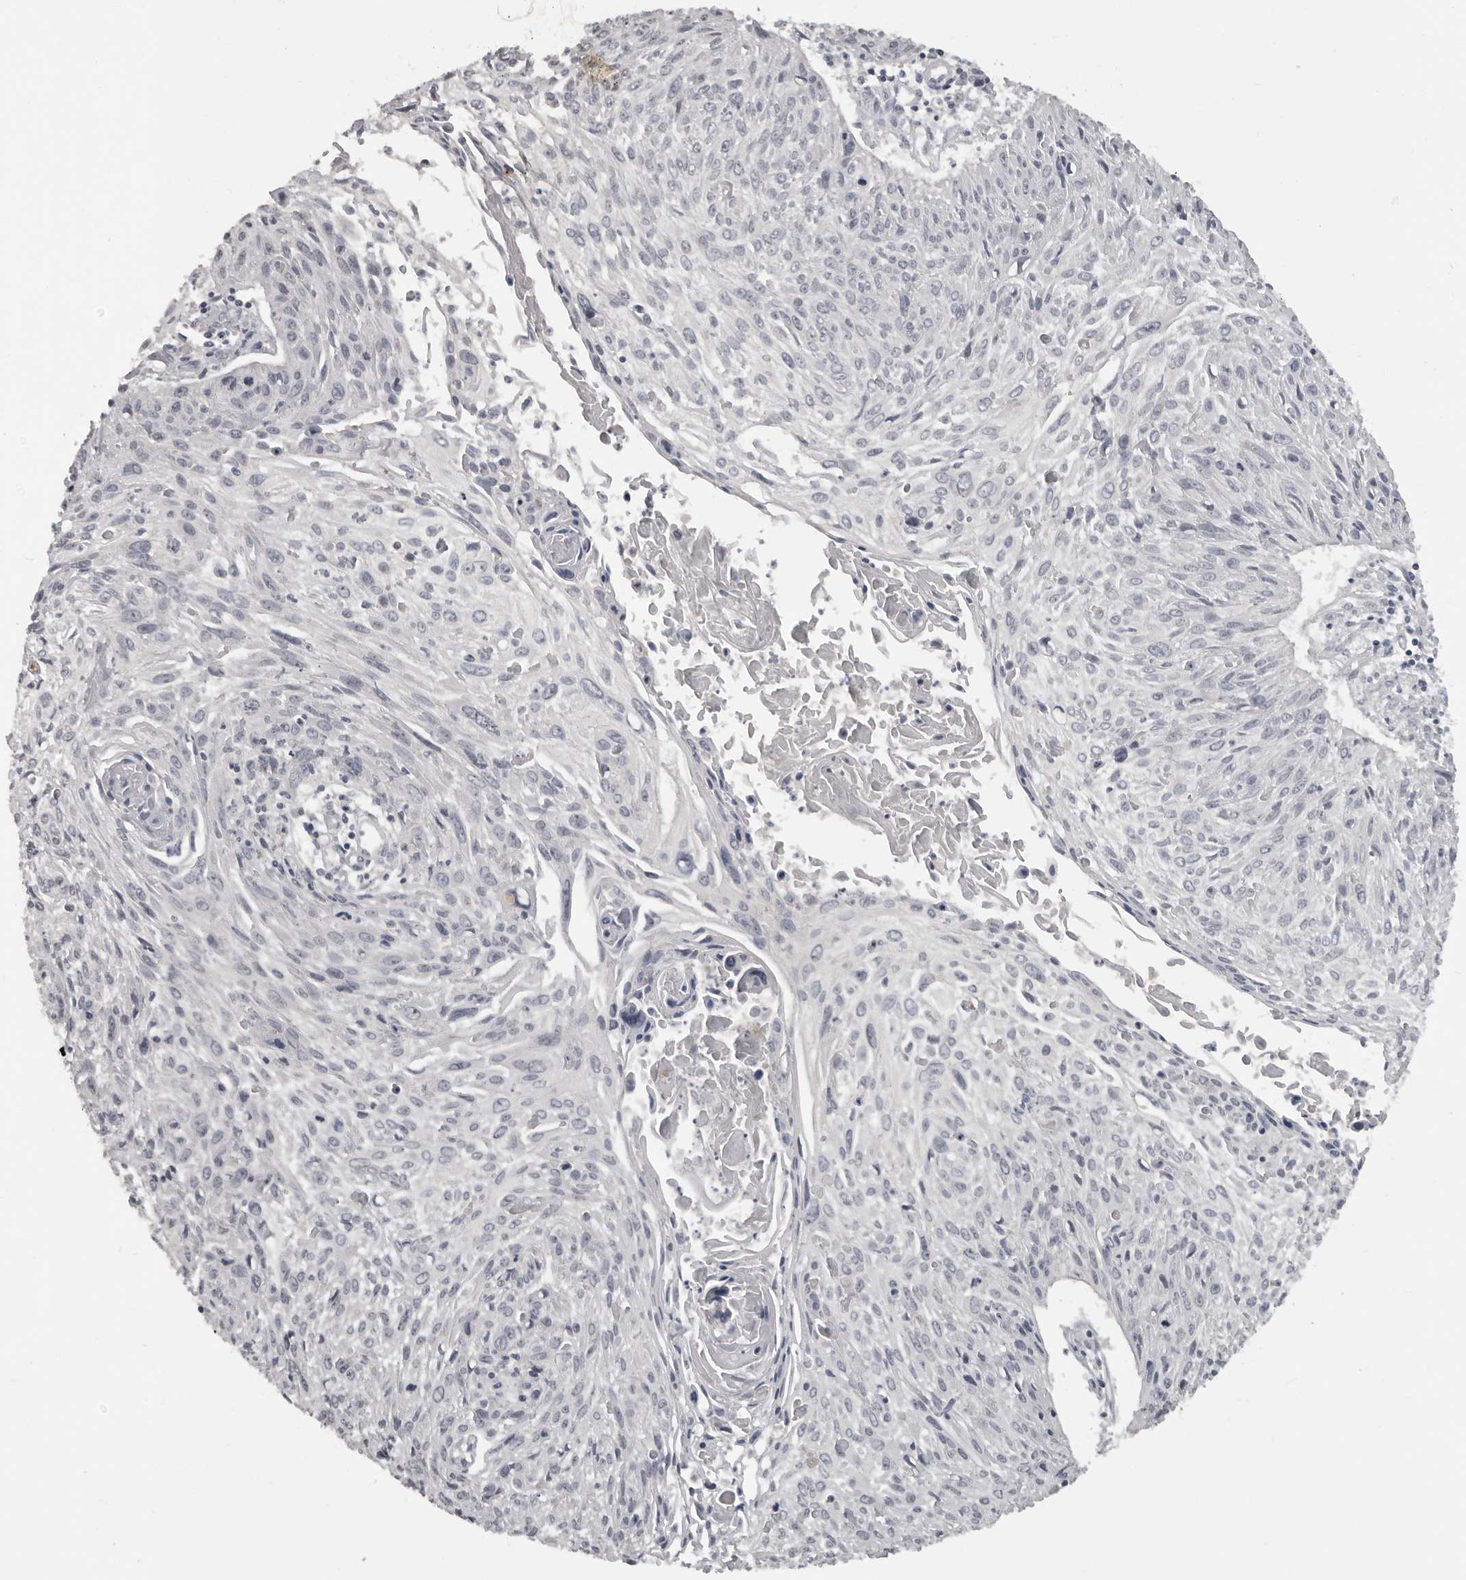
{"staining": {"intensity": "negative", "quantity": "none", "location": "none"}, "tissue": "cervical cancer", "cell_type": "Tumor cells", "image_type": "cancer", "snomed": [{"axis": "morphology", "description": "Squamous cell carcinoma, NOS"}, {"axis": "topography", "description": "Cervix"}], "caption": "This is a histopathology image of IHC staining of cervical cancer (squamous cell carcinoma), which shows no staining in tumor cells. Nuclei are stained in blue.", "gene": "MRTO4", "patient": {"sex": "female", "age": 51}}